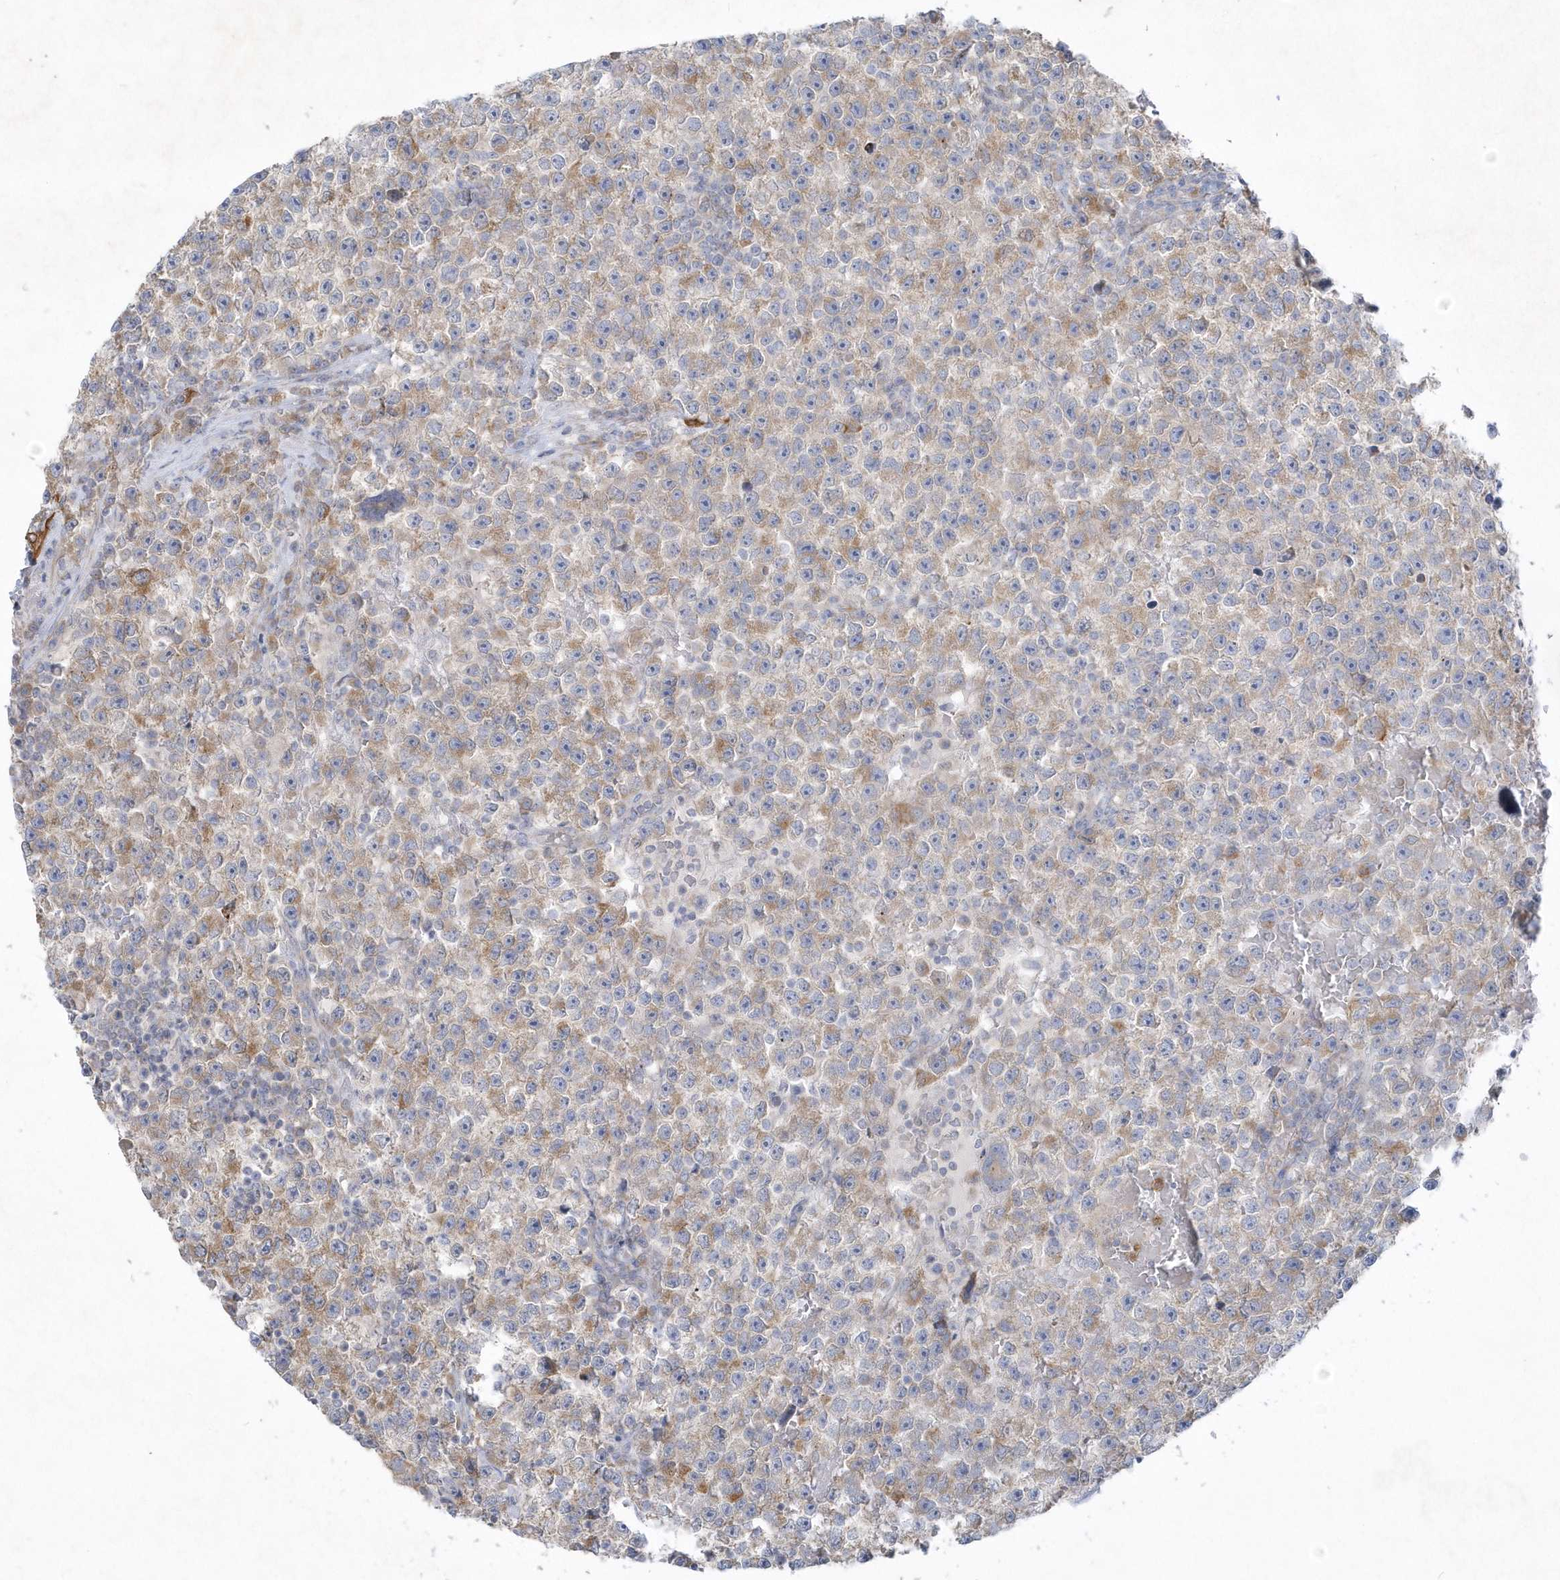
{"staining": {"intensity": "moderate", "quantity": "<25%", "location": "cytoplasmic/membranous"}, "tissue": "testis cancer", "cell_type": "Tumor cells", "image_type": "cancer", "snomed": [{"axis": "morphology", "description": "Seminoma, NOS"}, {"axis": "topography", "description": "Testis"}], "caption": "Immunohistochemical staining of testis cancer (seminoma) exhibits moderate cytoplasmic/membranous protein expression in about <25% of tumor cells.", "gene": "LARS1", "patient": {"sex": "male", "age": 22}}